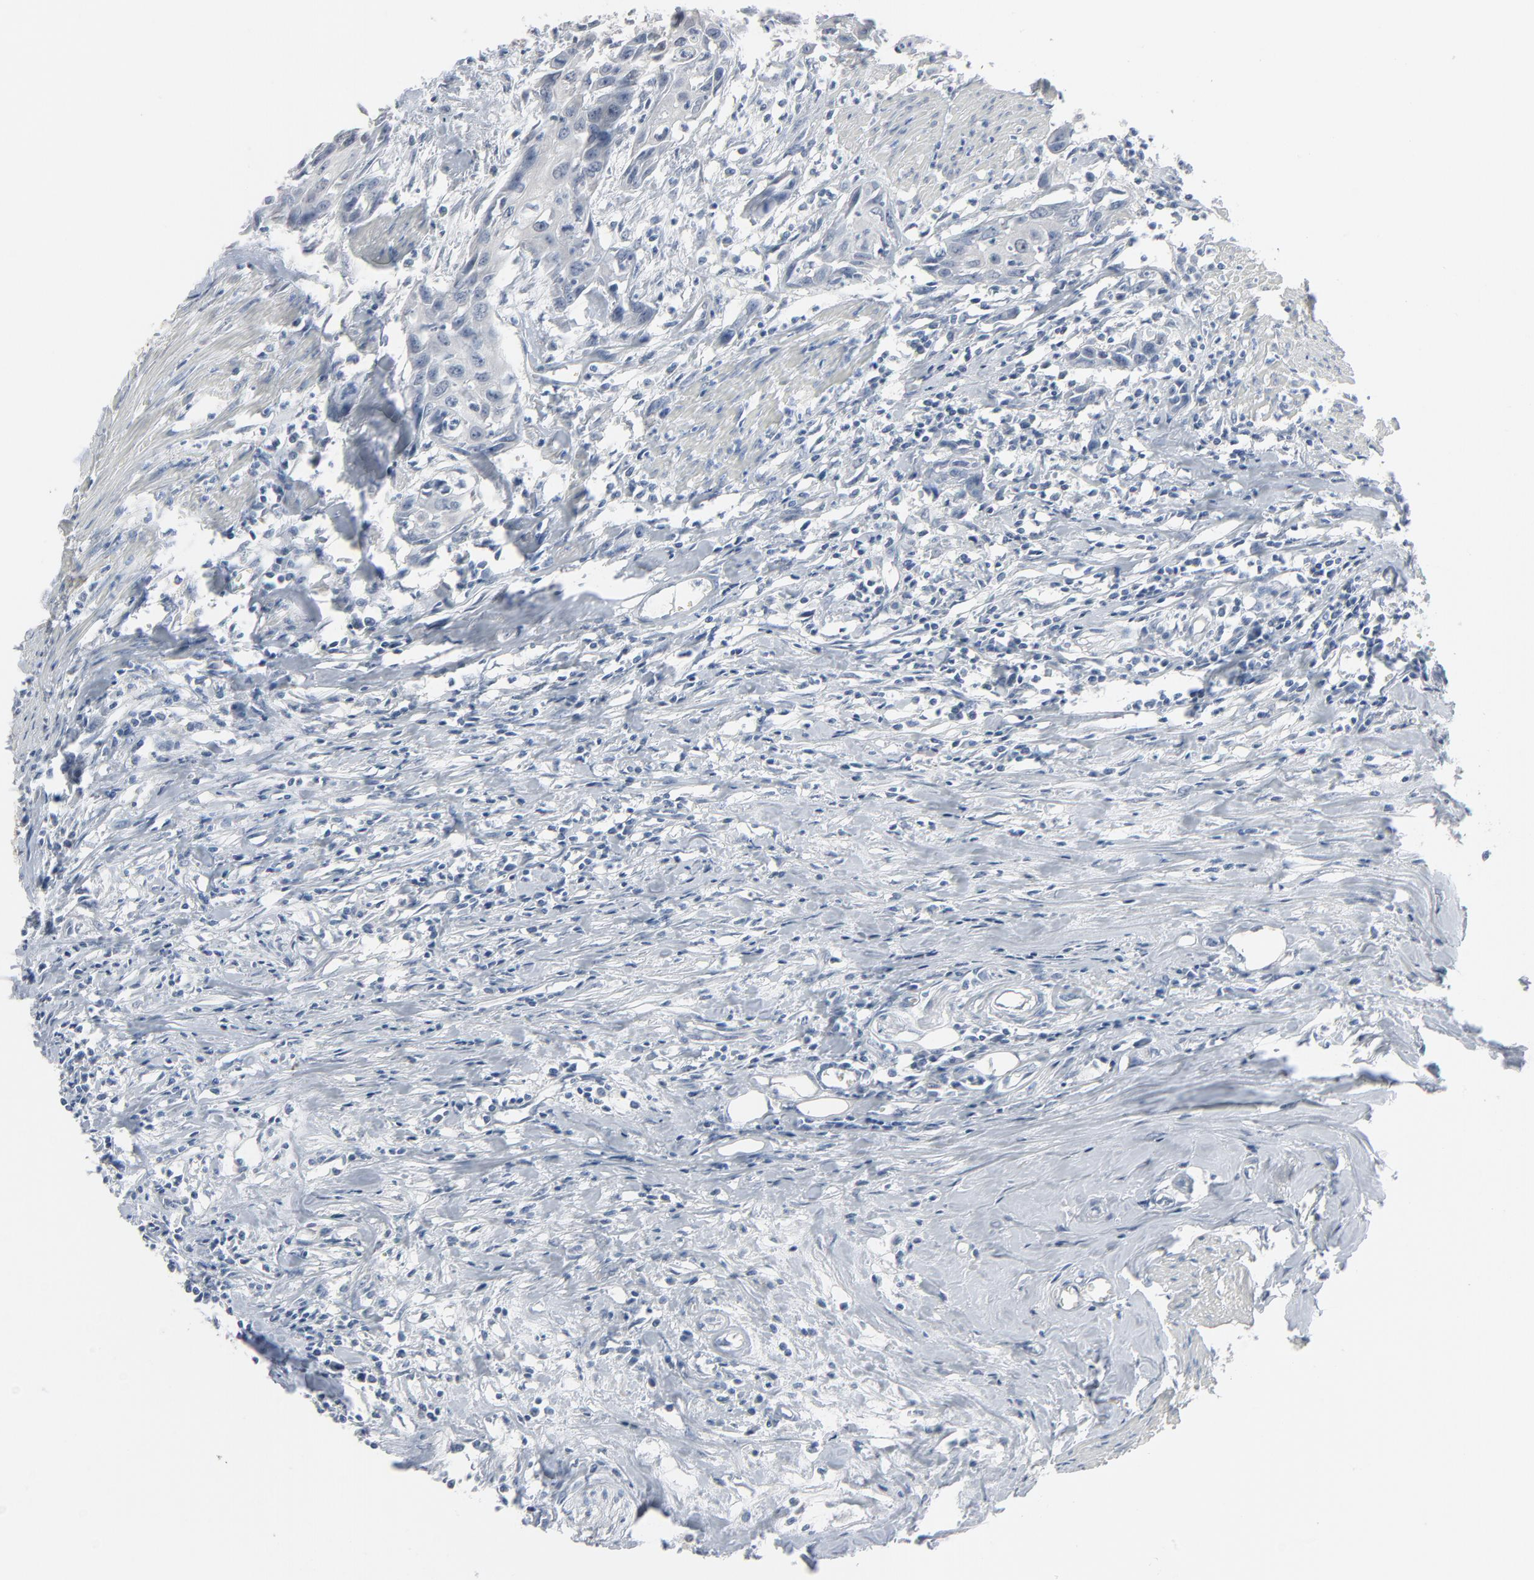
{"staining": {"intensity": "negative", "quantity": "none", "location": "none"}, "tissue": "urothelial cancer", "cell_type": "Tumor cells", "image_type": "cancer", "snomed": [{"axis": "morphology", "description": "Urothelial carcinoma, High grade"}, {"axis": "topography", "description": "Urinary bladder"}], "caption": "Tumor cells are negative for protein expression in human urothelial carcinoma (high-grade).", "gene": "CCT5", "patient": {"sex": "male", "age": 54}}